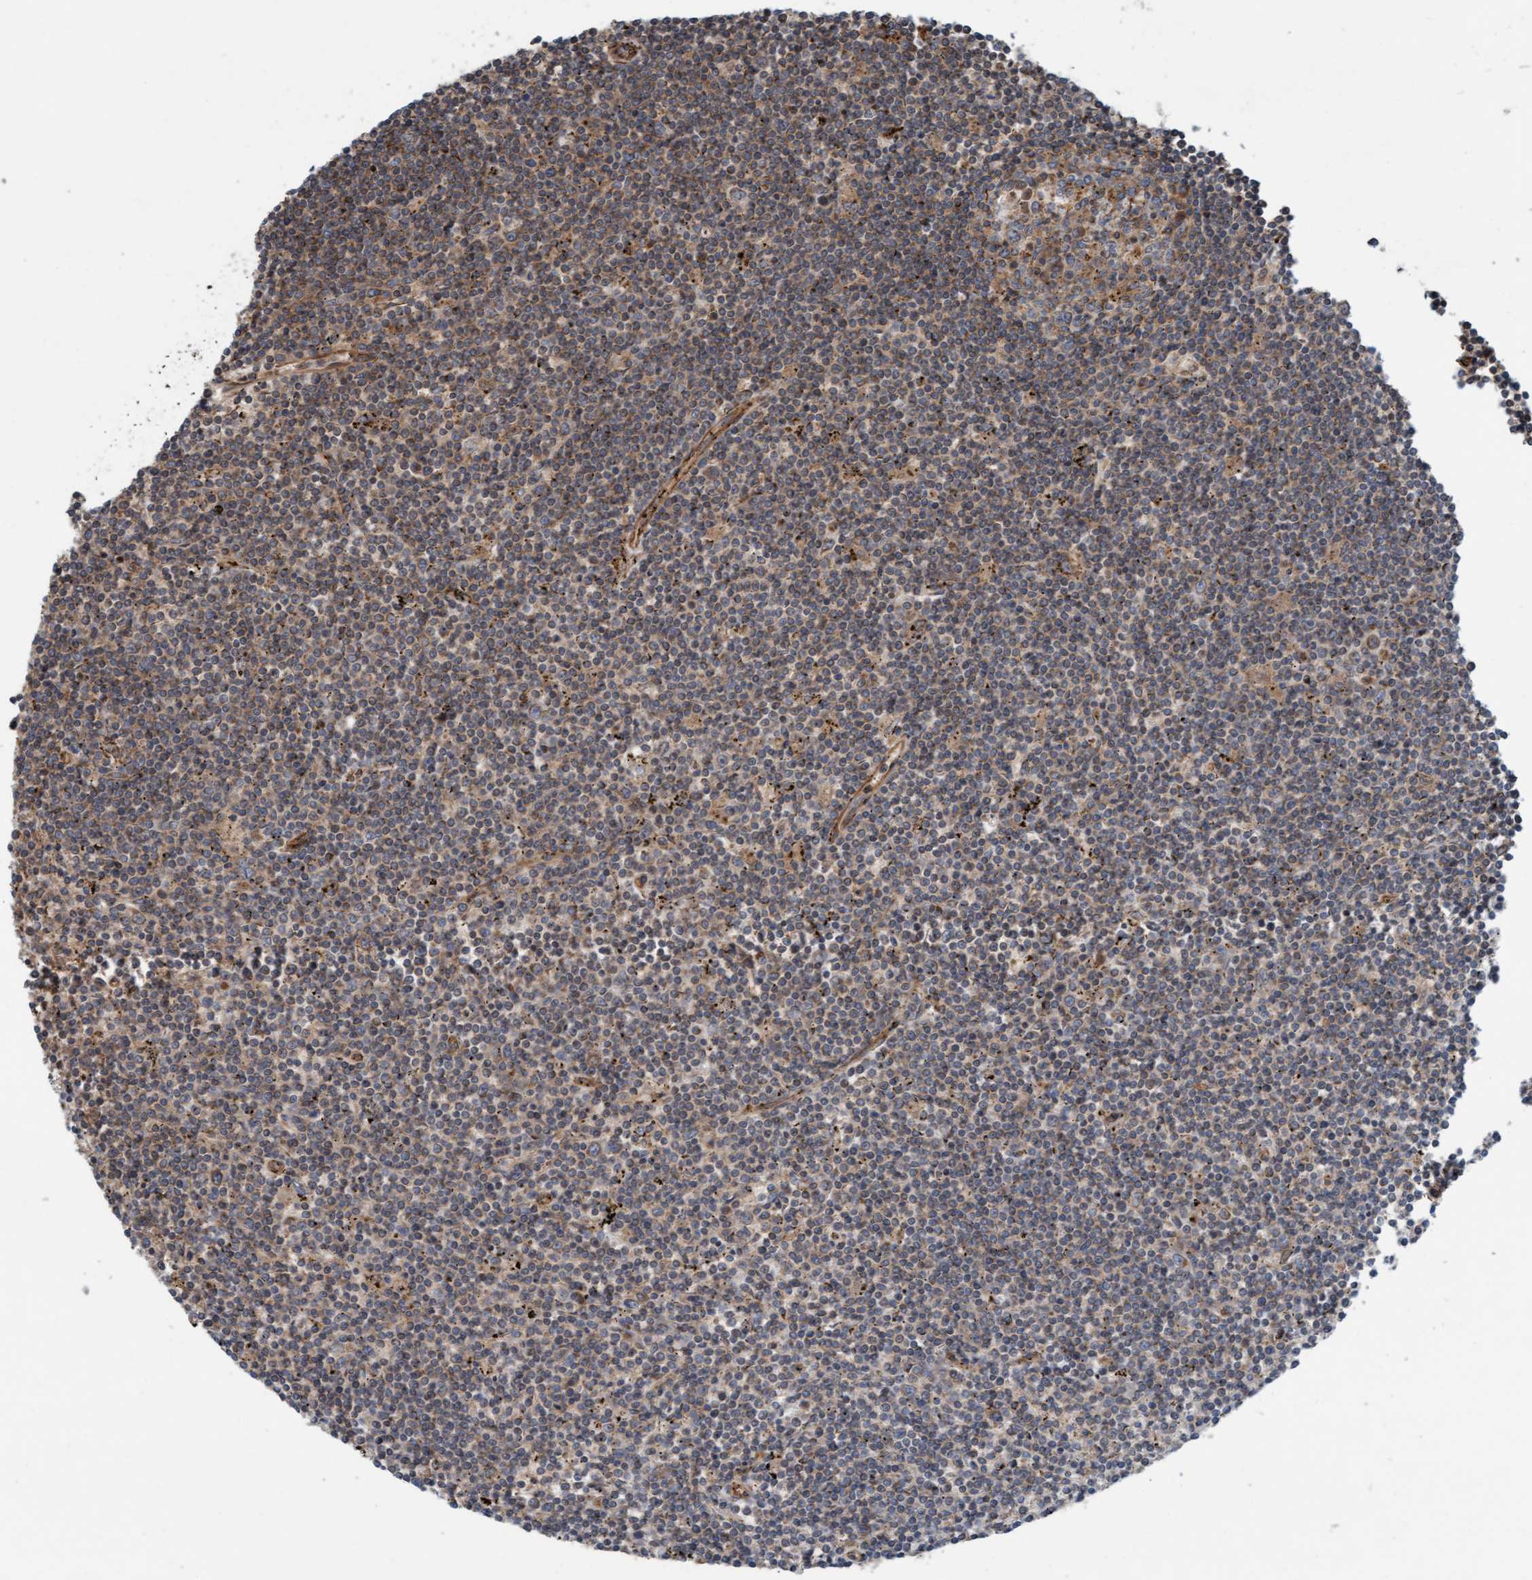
{"staining": {"intensity": "weak", "quantity": ">75%", "location": "cytoplasmic/membranous"}, "tissue": "lymphoma", "cell_type": "Tumor cells", "image_type": "cancer", "snomed": [{"axis": "morphology", "description": "Malignant lymphoma, non-Hodgkin's type, Low grade"}, {"axis": "topography", "description": "Spleen"}], "caption": "There is low levels of weak cytoplasmic/membranous staining in tumor cells of malignant lymphoma, non-Hodgkin's type (low-grade), as demonstrated by immunohistochemical staining (brown color).", "gene": "ERAL1", "patient": {"sex": "male", "age": 76}}